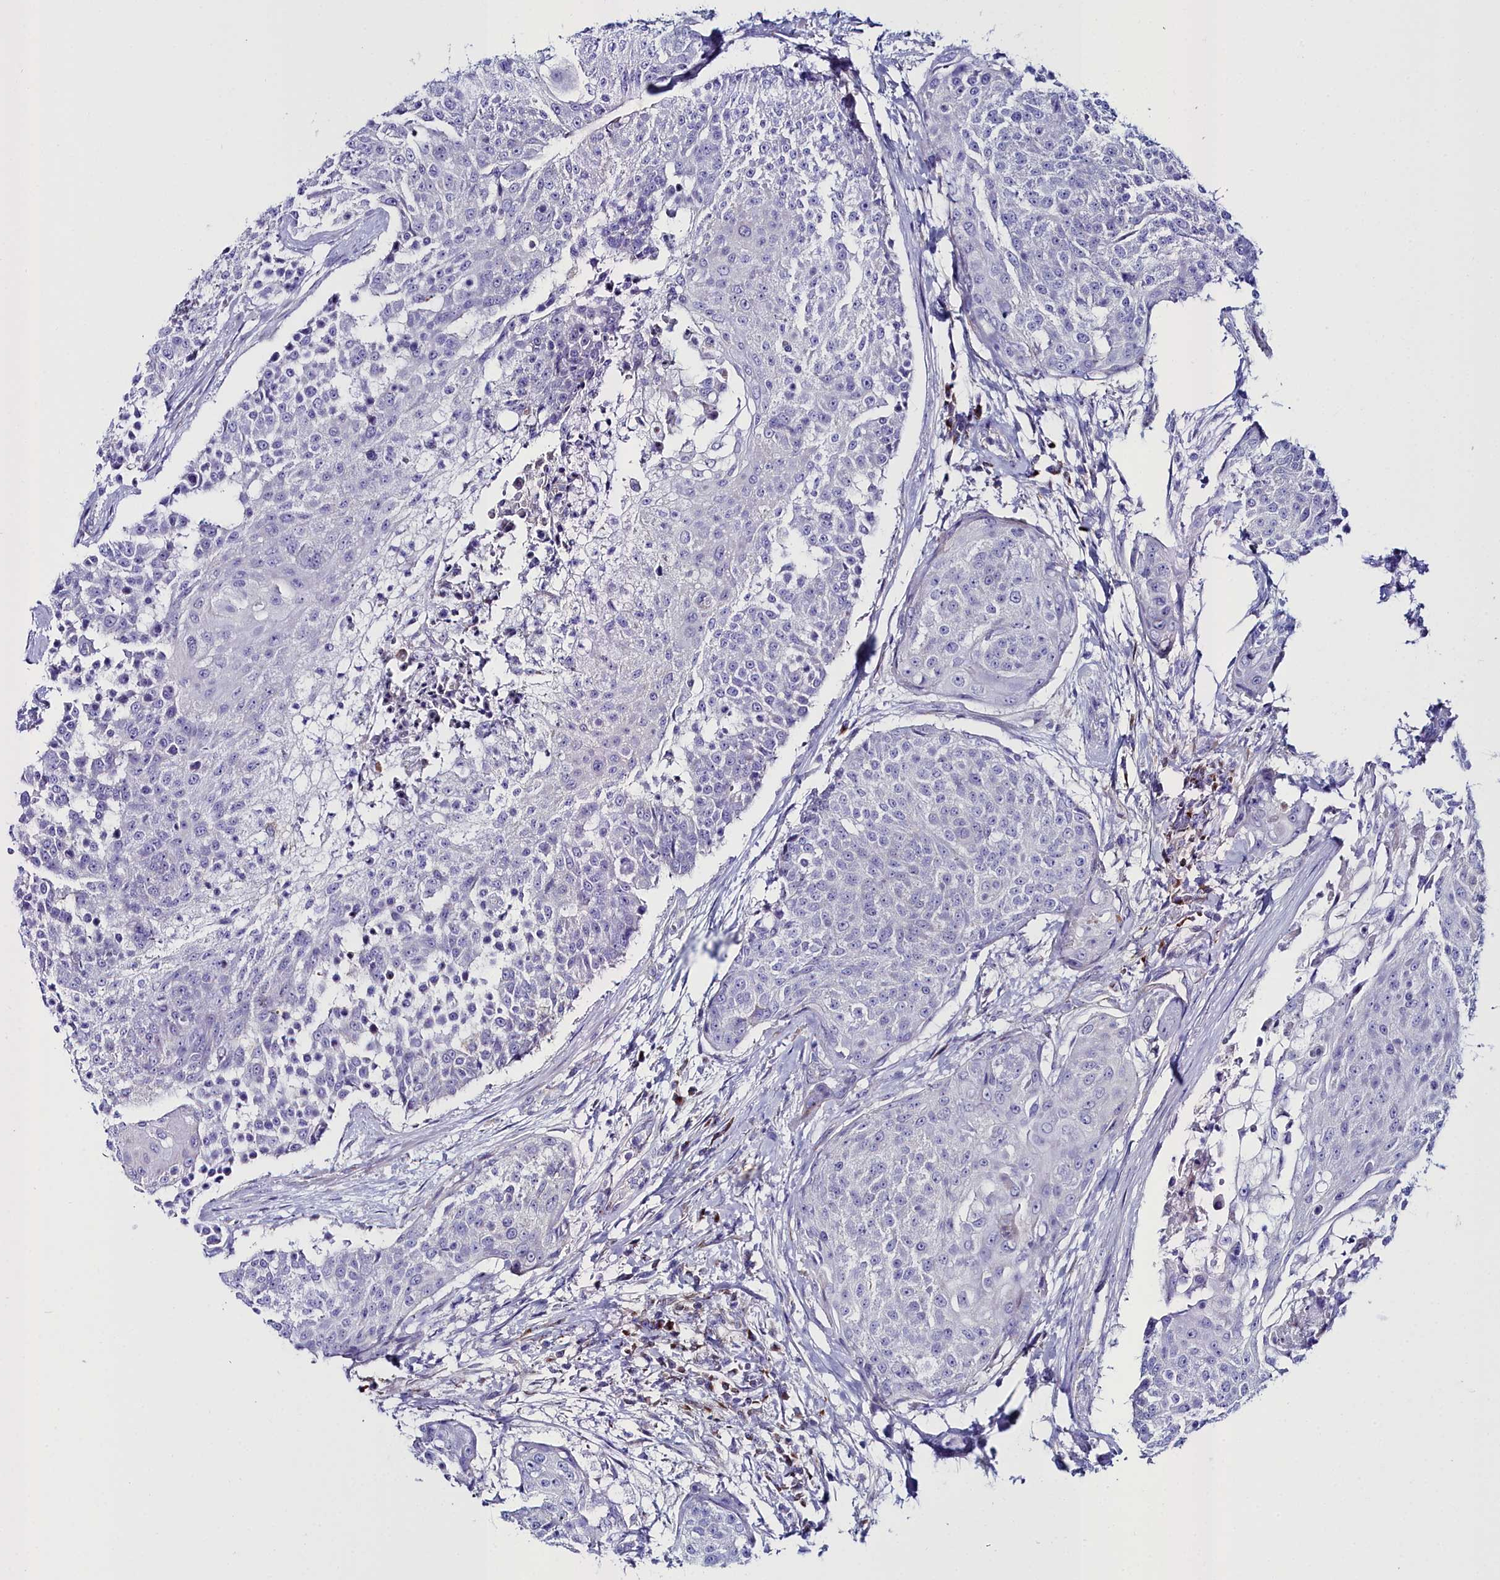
{"staining": {"intensity": "negative", "quantity": "none", "location": "none"}, "tissue": "urothelial cancer", "cell_type": "Tumor cells", "image_type": "cancer", "snomed": [{"axis": "morphology", "description": "Urothelial carcinoma, High grade"}, {"axis": "topography", "description": "Urinary bladder"}], "caption": "Immunohistochemical staining of high-grade urothelial carcinoma displays no significant expression in tumor cells. Nuclei are stained in blue.", "gene": "SLC49A3", "patient": {"sex": "female", "age": 63}}